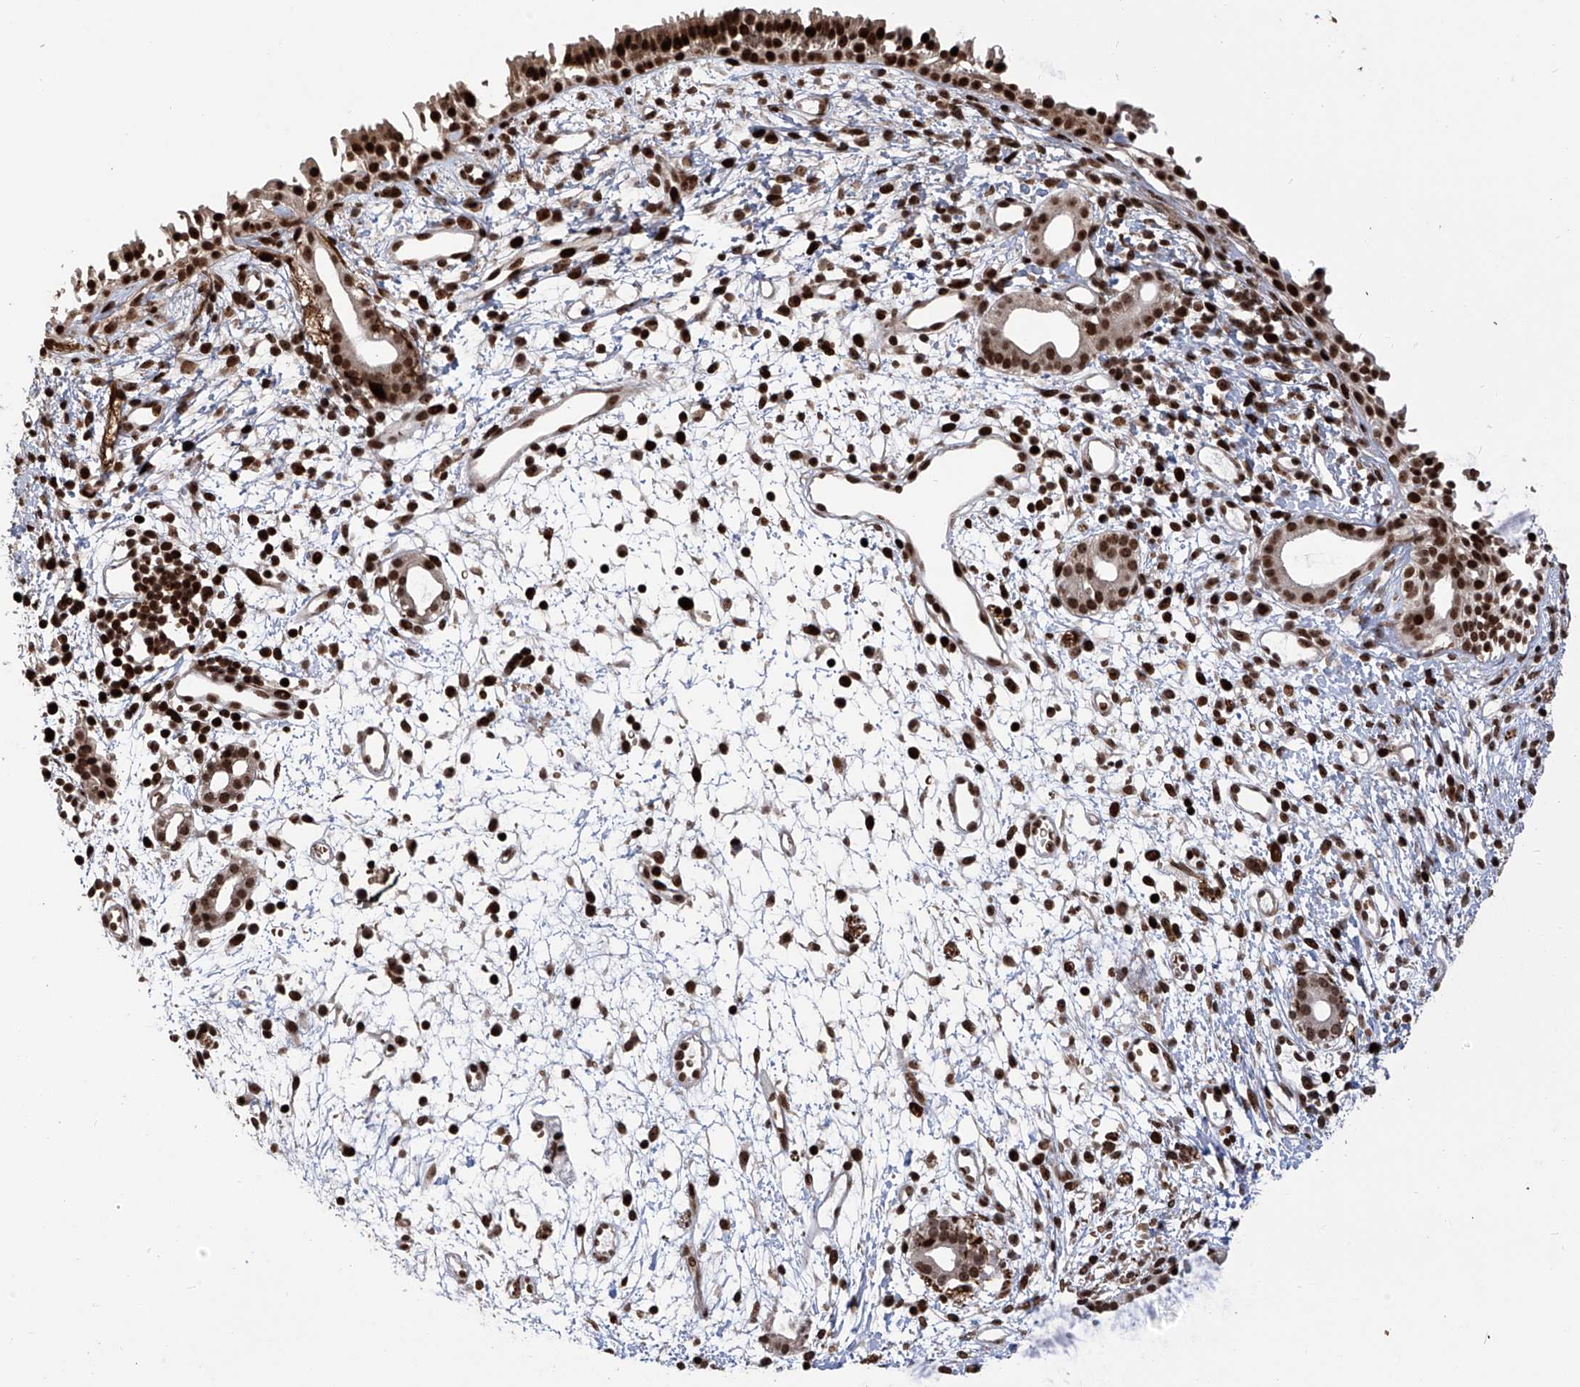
{"staining": {"intensity": "strong", "quantity": ">75%", "location": "cytoplasmic/membranous,nuclear"}, "tissue": "nasopharynx", "cell_type": "Respiratory epithelial cells", "image_type": "normal", "snomed": [{"axis": "morphology", "description": "Normal tissue, NOS"}, {"axis": "topography", "description": "Nasopharynx"}], "caption": "The photomicrograph reveals staining of unremarkable nasopharynx, revealing strong cytoplasmic/membranous,nuclear protein expression (brown color) within respiratory epithelial cells. Ihc stains the protein in brown and the nuclei are stained blue.", "gene": "PAK1IP1", "patient": {"sex": "male", "age": 22}}